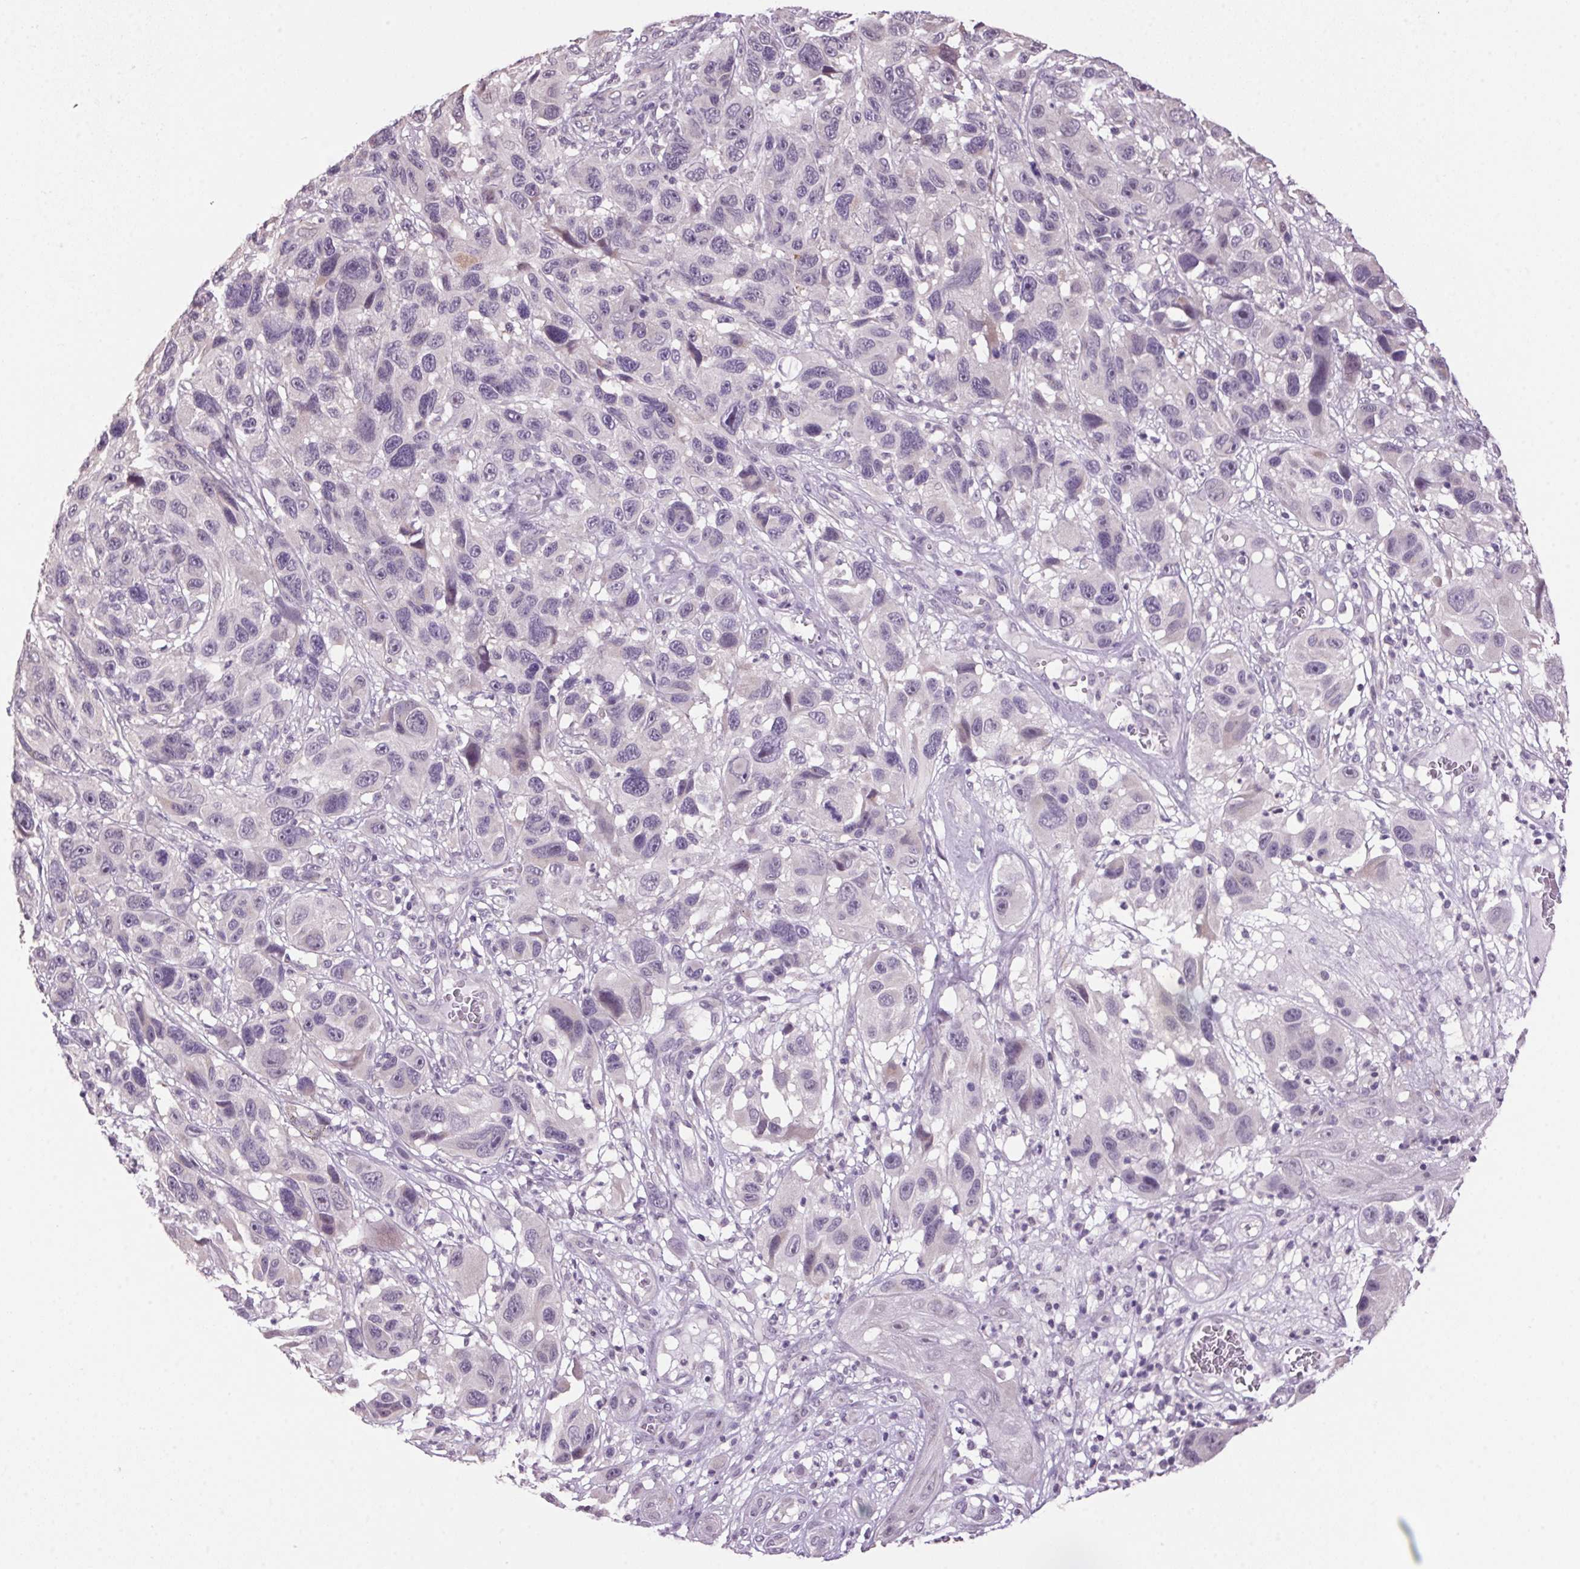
{"staining": {"intensity": "negative", "quantity": "none", "location": "none"}, "tissue": "melanoma", "cell_type": "Tumor cells", "image_type": "cancer", "snomed": [{"axis": "morphology", "description": "Malignant melanoma, NOS"}, {"axis": "topography", "description": "Skin"}], "caption": "The IHC image has no significant staining in tumor cells of melanoma tissue. Nuclei are stained in blue.", "gene": "VWA3B", "patient": {"sex": "male", "age": 53}}